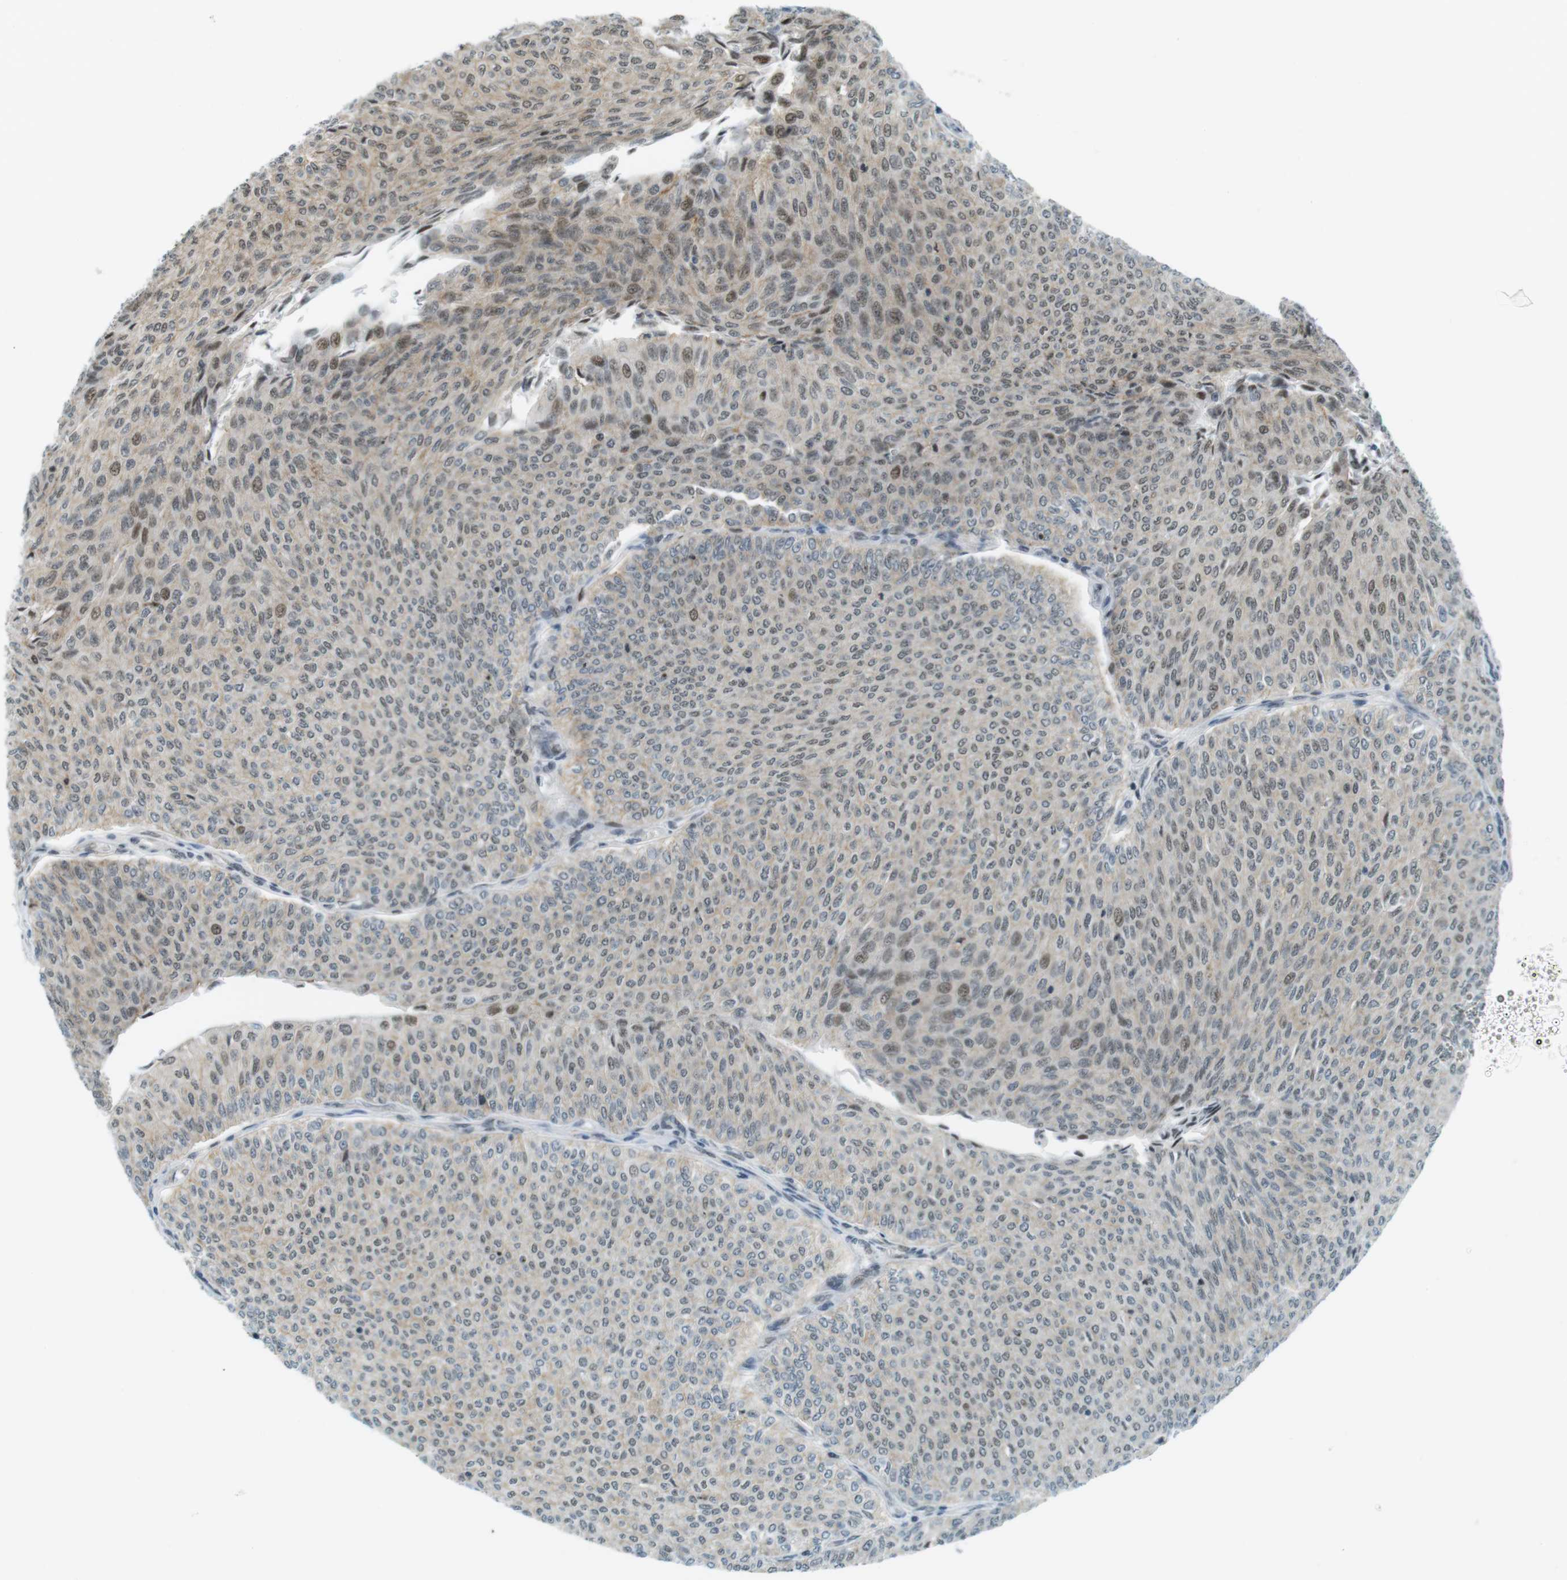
{"staining": {"intensity": "weak", "quantity": "25%-75%", "location": "cytoplasmic/membranous,nuclear"}, "tissue": "urothelial cancer", "cell_type": "Tumor cells", "image_type": "cancer", "snomed": [{"axis": "morphology", "description": "Urothelial carcinoma, Low grade"}, {"axis": "topography", "description": "Urinary bladder"}], "caption": "IHC (DAB) staining of human urothelial carcinoma (low-grade) displays weak cytoplasmic/membranous and nuclear protein expression in about 25%-75% of tumor cells. (Stains: DAB (3,3'-diaminobenzidine) in brown, nuclei in blue, Microscopy: brightfield microscopy at high magnification).", "gene": "UBB", "patient": {"sex": "male", "age": 78}}